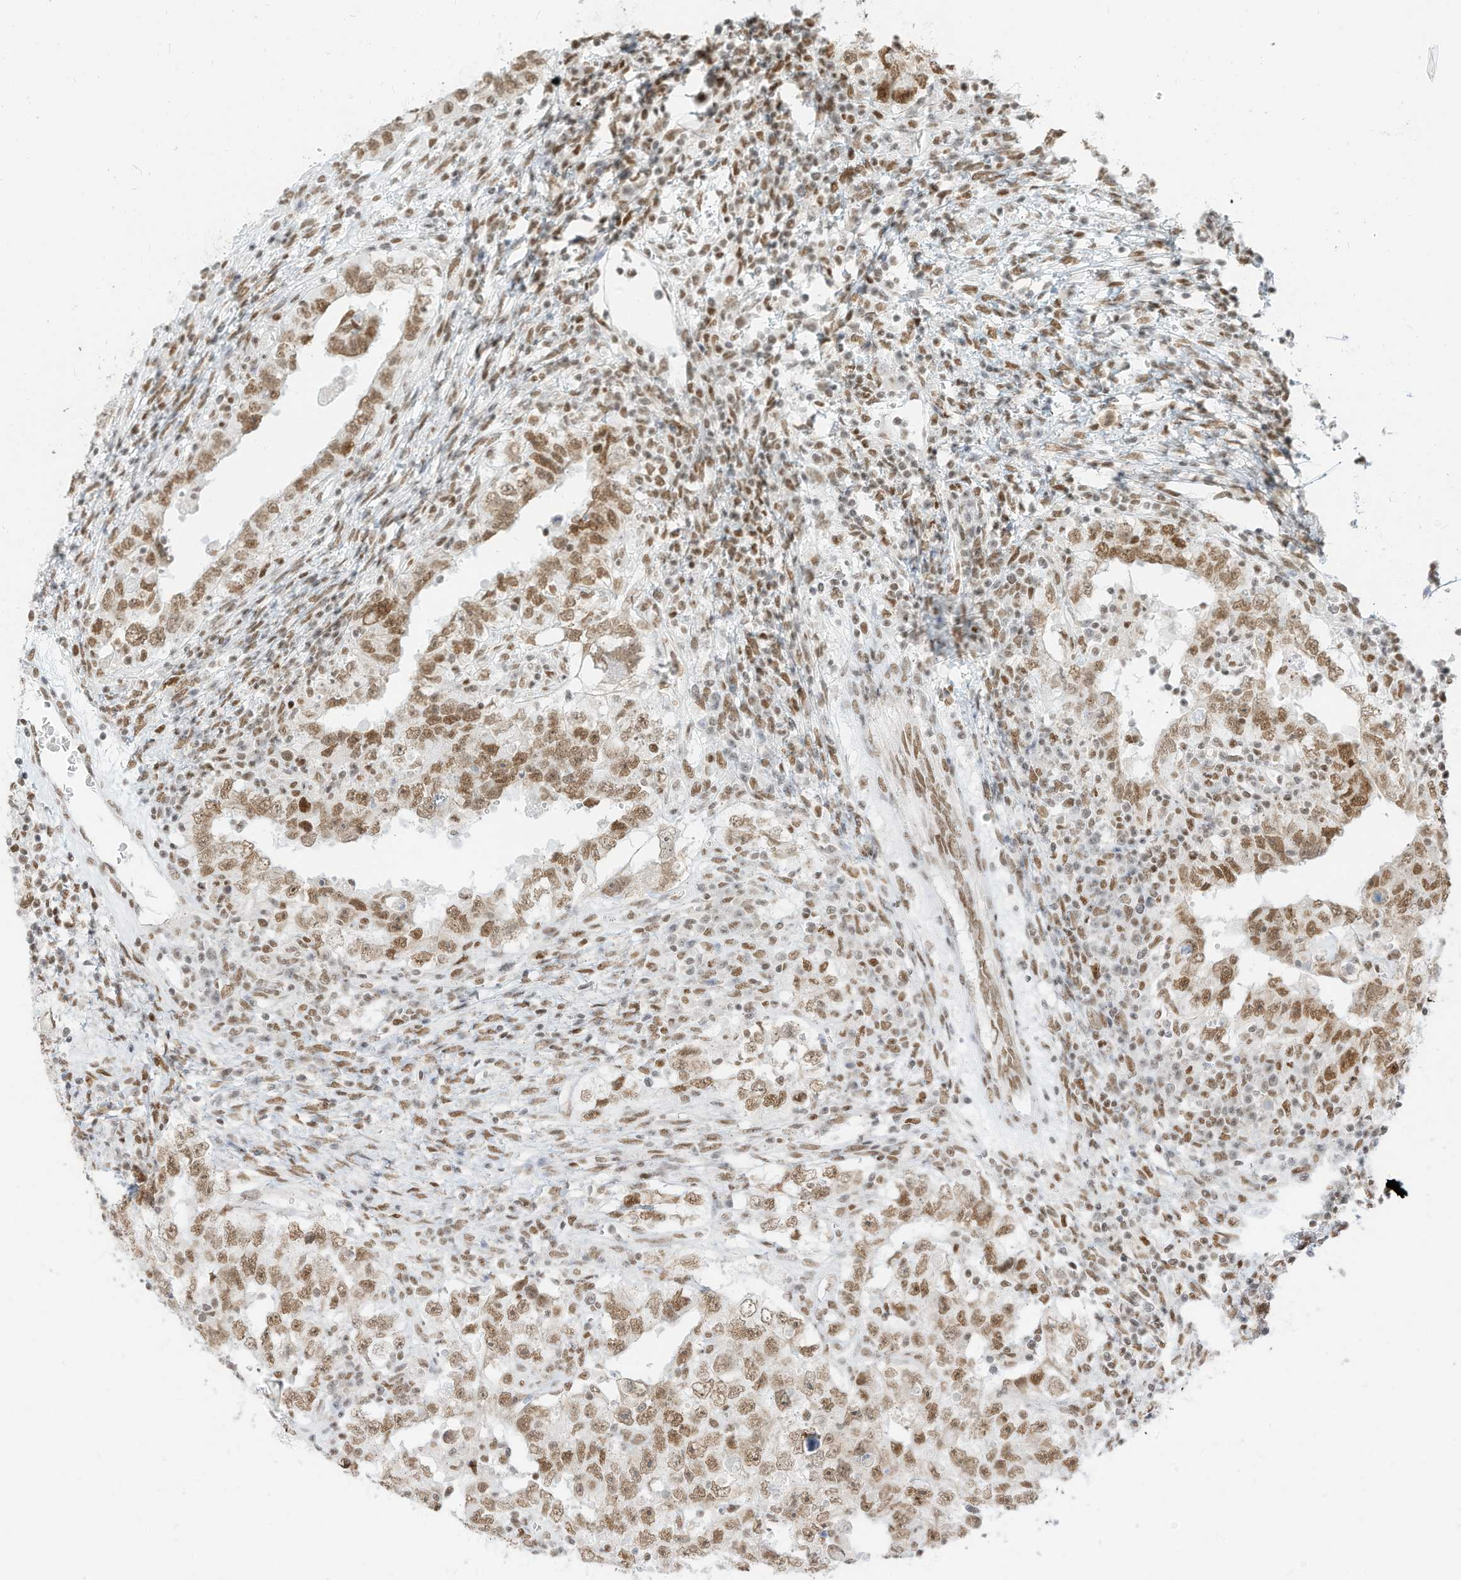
{"staining": {"intensity": "moderate", "quantity": ">75%", "location": "nuclear"}, "tissue": "testis cancer", "cell_type": "Tumor cells", "image_type": "cancer", "snomed": [{"axis": "morphology", "description": "Carcinoma, Embryonal, NOS"}, {"axis": "topography", "description": "Testis"}], "caption": "There is medium levels of moderate nuclear staining in tumor cells of testis embryonal carcinoma, as demonstrated by immunohistochemical staining (brown color).", "gene": "SMARCA2", "patient": {"sex": "male", "age": 26}}